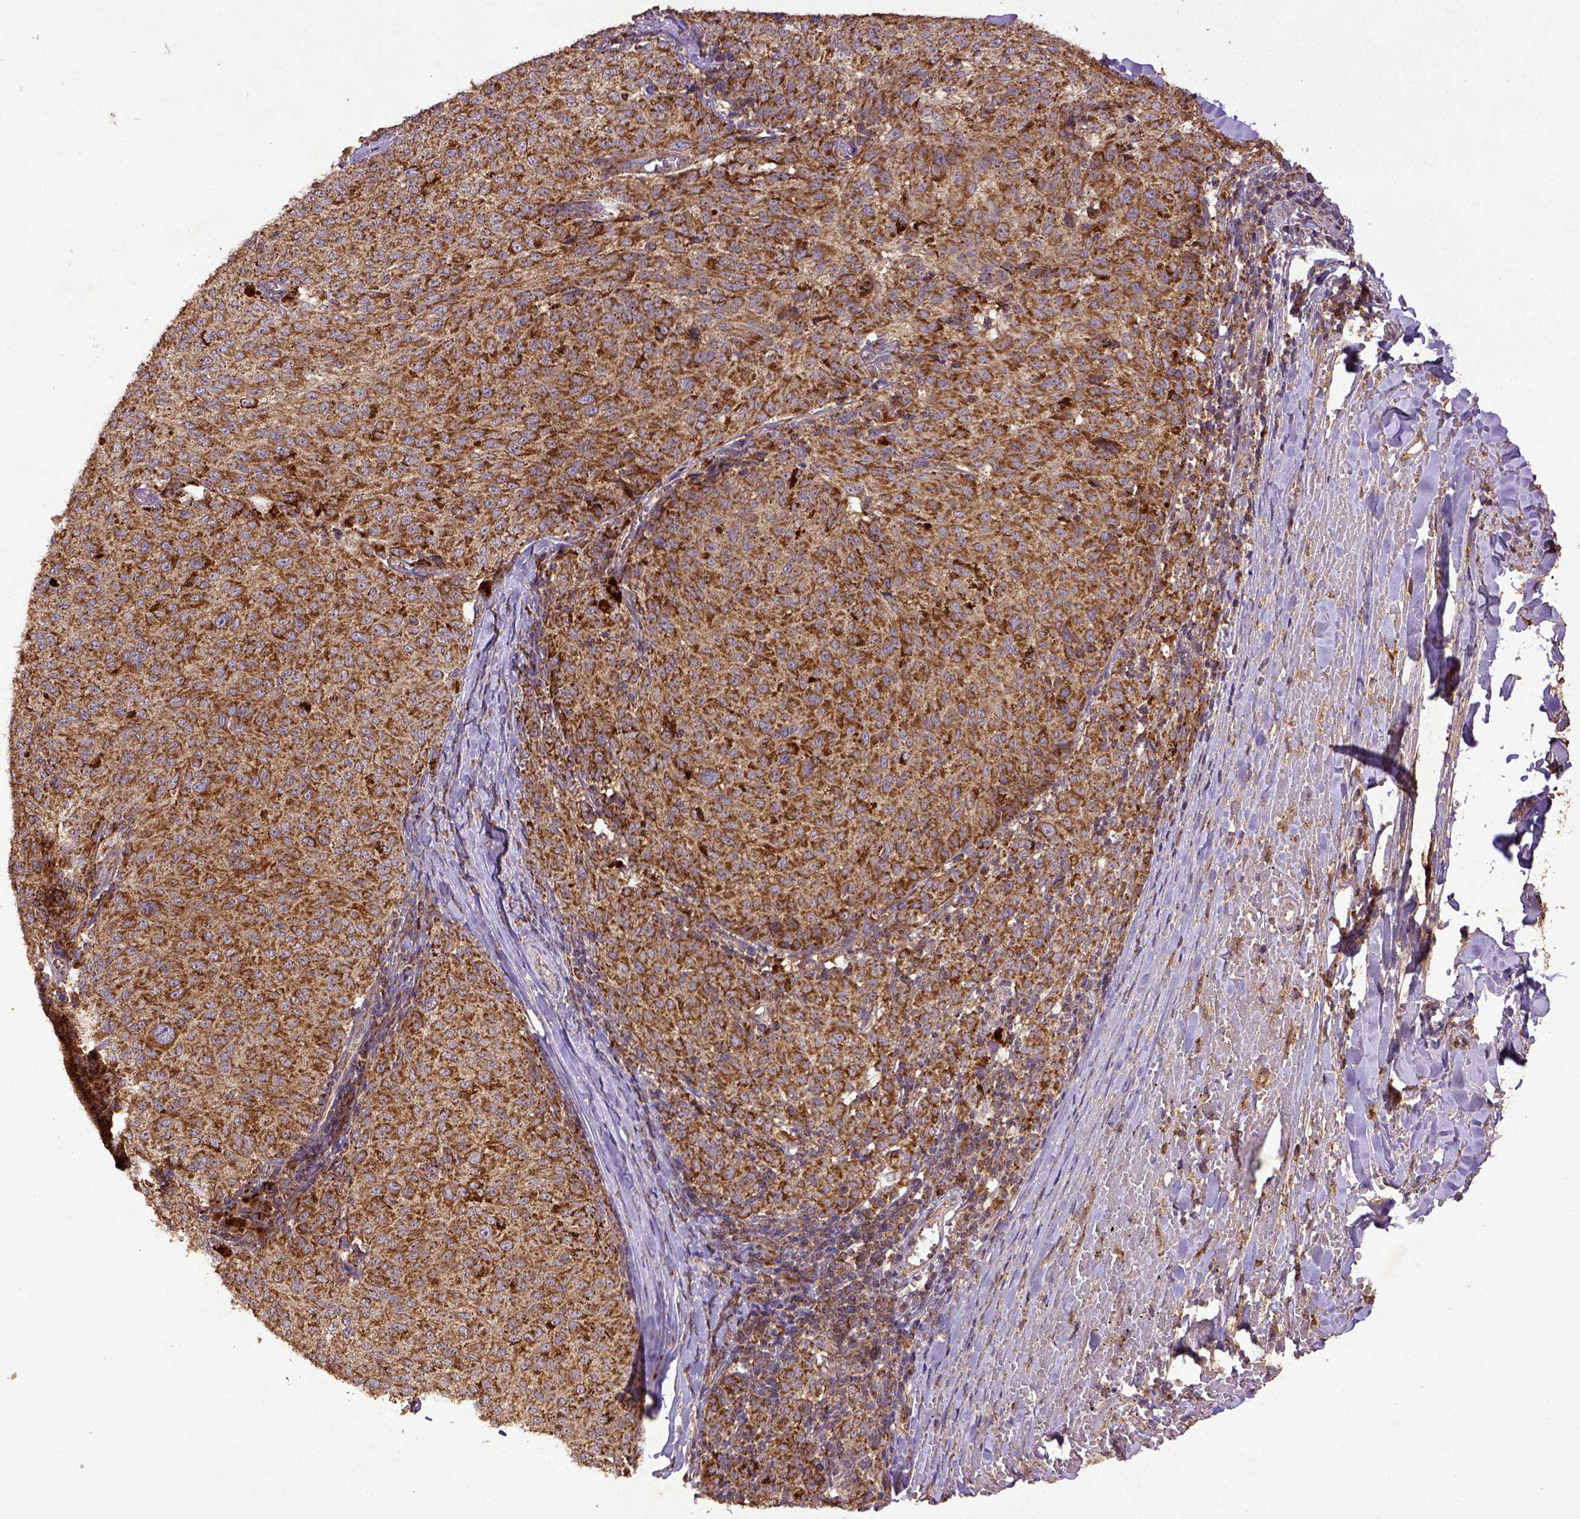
{"staining": {"intensity": "strong", "quantity": ">75%", "location": "cytoplasmic/membranous"}, "tissue": "melanoma", "cell_type": "Tumor cells", "image_type": "cancer", "snomed": [{"axis": "morphology", "description": "Malignant melanoma, NOS"}, {"axis": "topography", "description": "Skin"}], "caption": "A high-resolution micrograph shows immunohistochemistry (IHC) staining of malignant melanoma, which displays strong cytoplasmic/membranous positivity in approximately >75% of tumor cells.", "gene": "MT-CO1", "patient": {"sex": "female", "age": 72}}